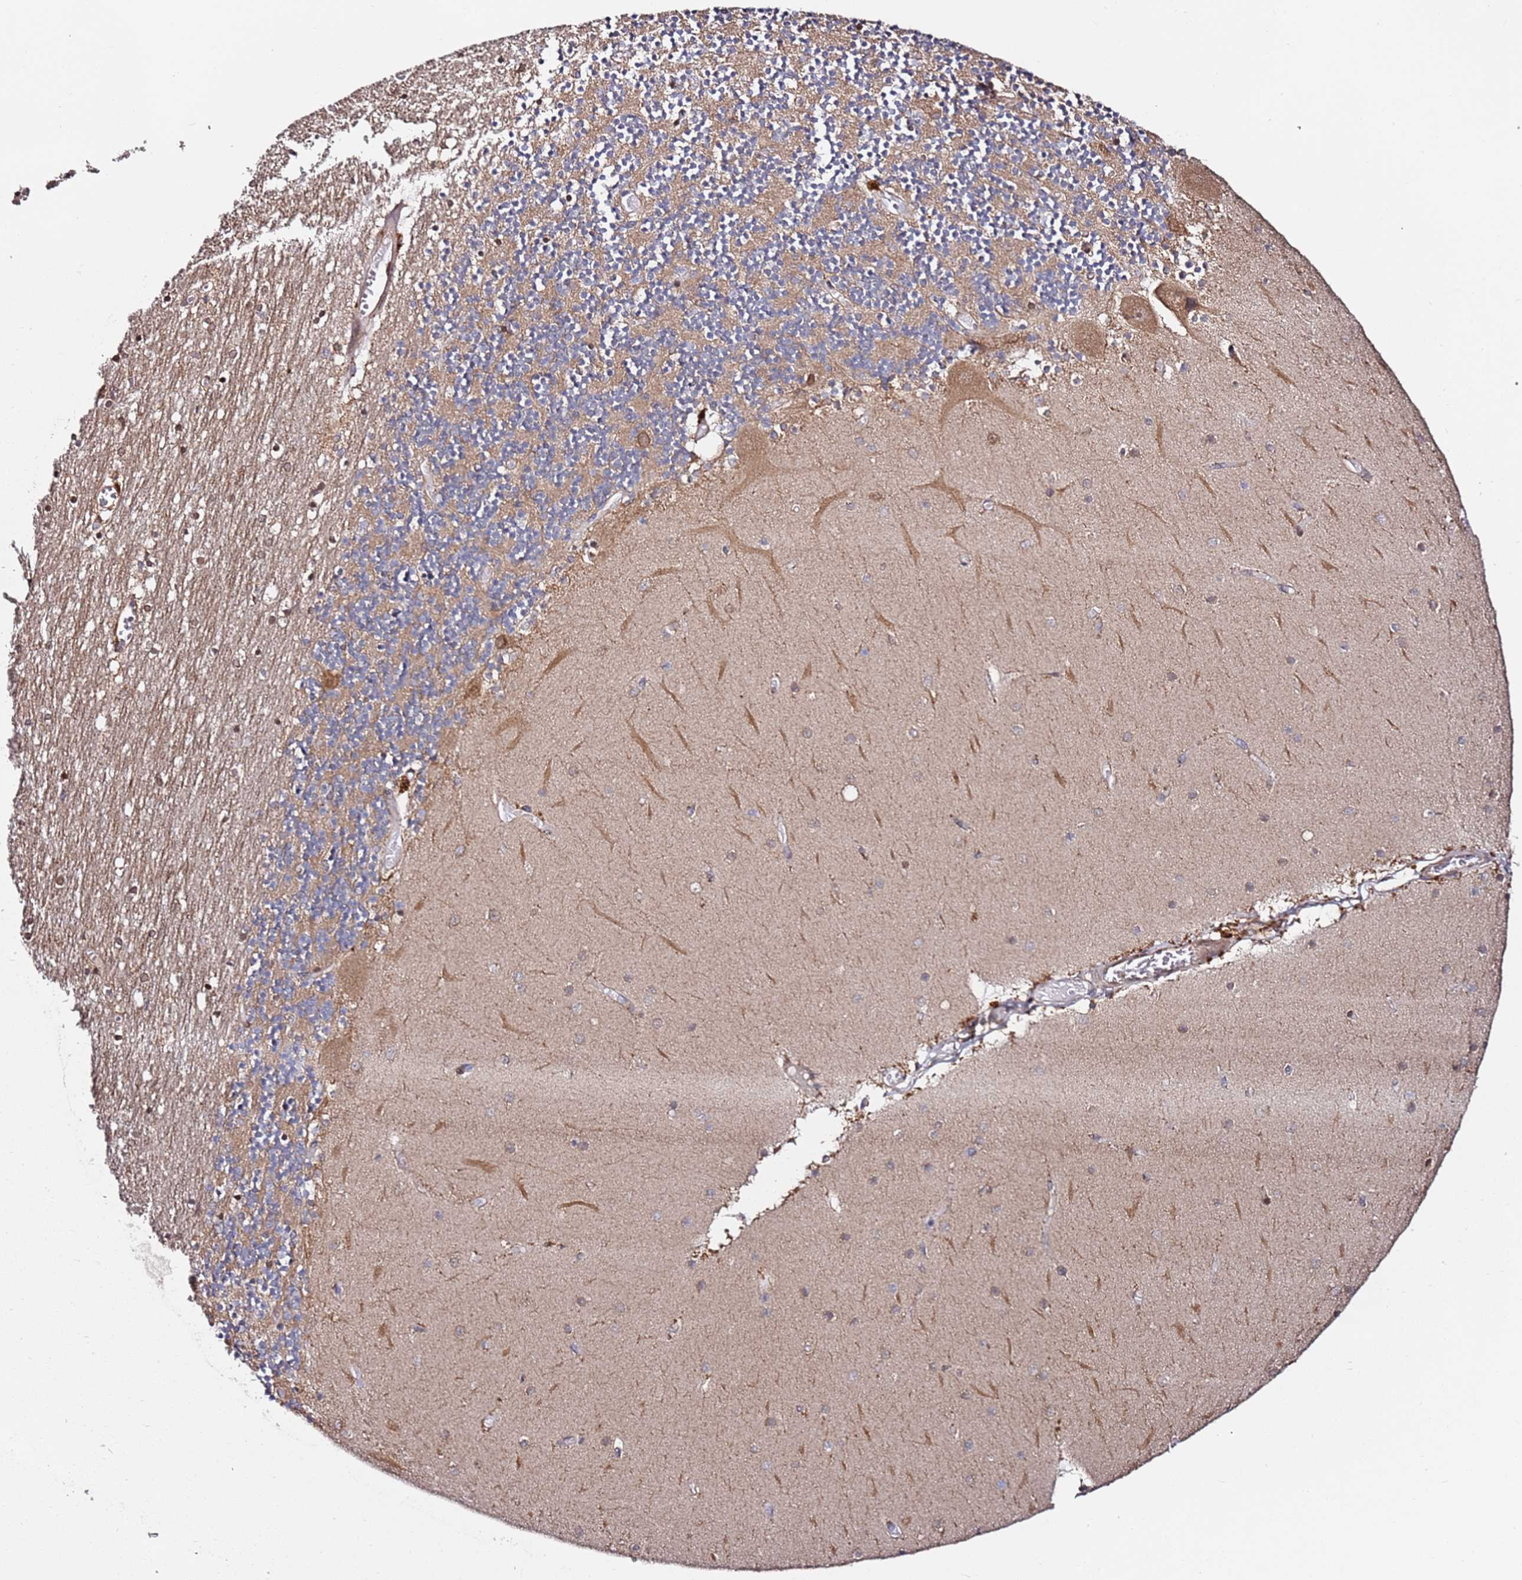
{"staining": {"intensity": "weak", "quantity": "25%-75%", "location": "cytoplasmic/membranous"}, "tissue": "cerebellum", "cell_type": "Cells in granular layer", "image_type": "normal", "snomed": [{"axis": "morphology", "description": "Normal tissue, NOS"}, {"axis": "topography", "description": "Cerebellum"}], "caption": "The image demonstrates a brown stain indicating the presence of a protein in the cytoplasmic/membranous of cells in granular layer in cerebellum. The staining was performed using DAB to visualize the protein expression in brown, while the nuclei were stained in blue with hematoxylin (Magnification: 20x).", "gene": "PRKAB2", "patient": {"sex": "female", "age": 28}}